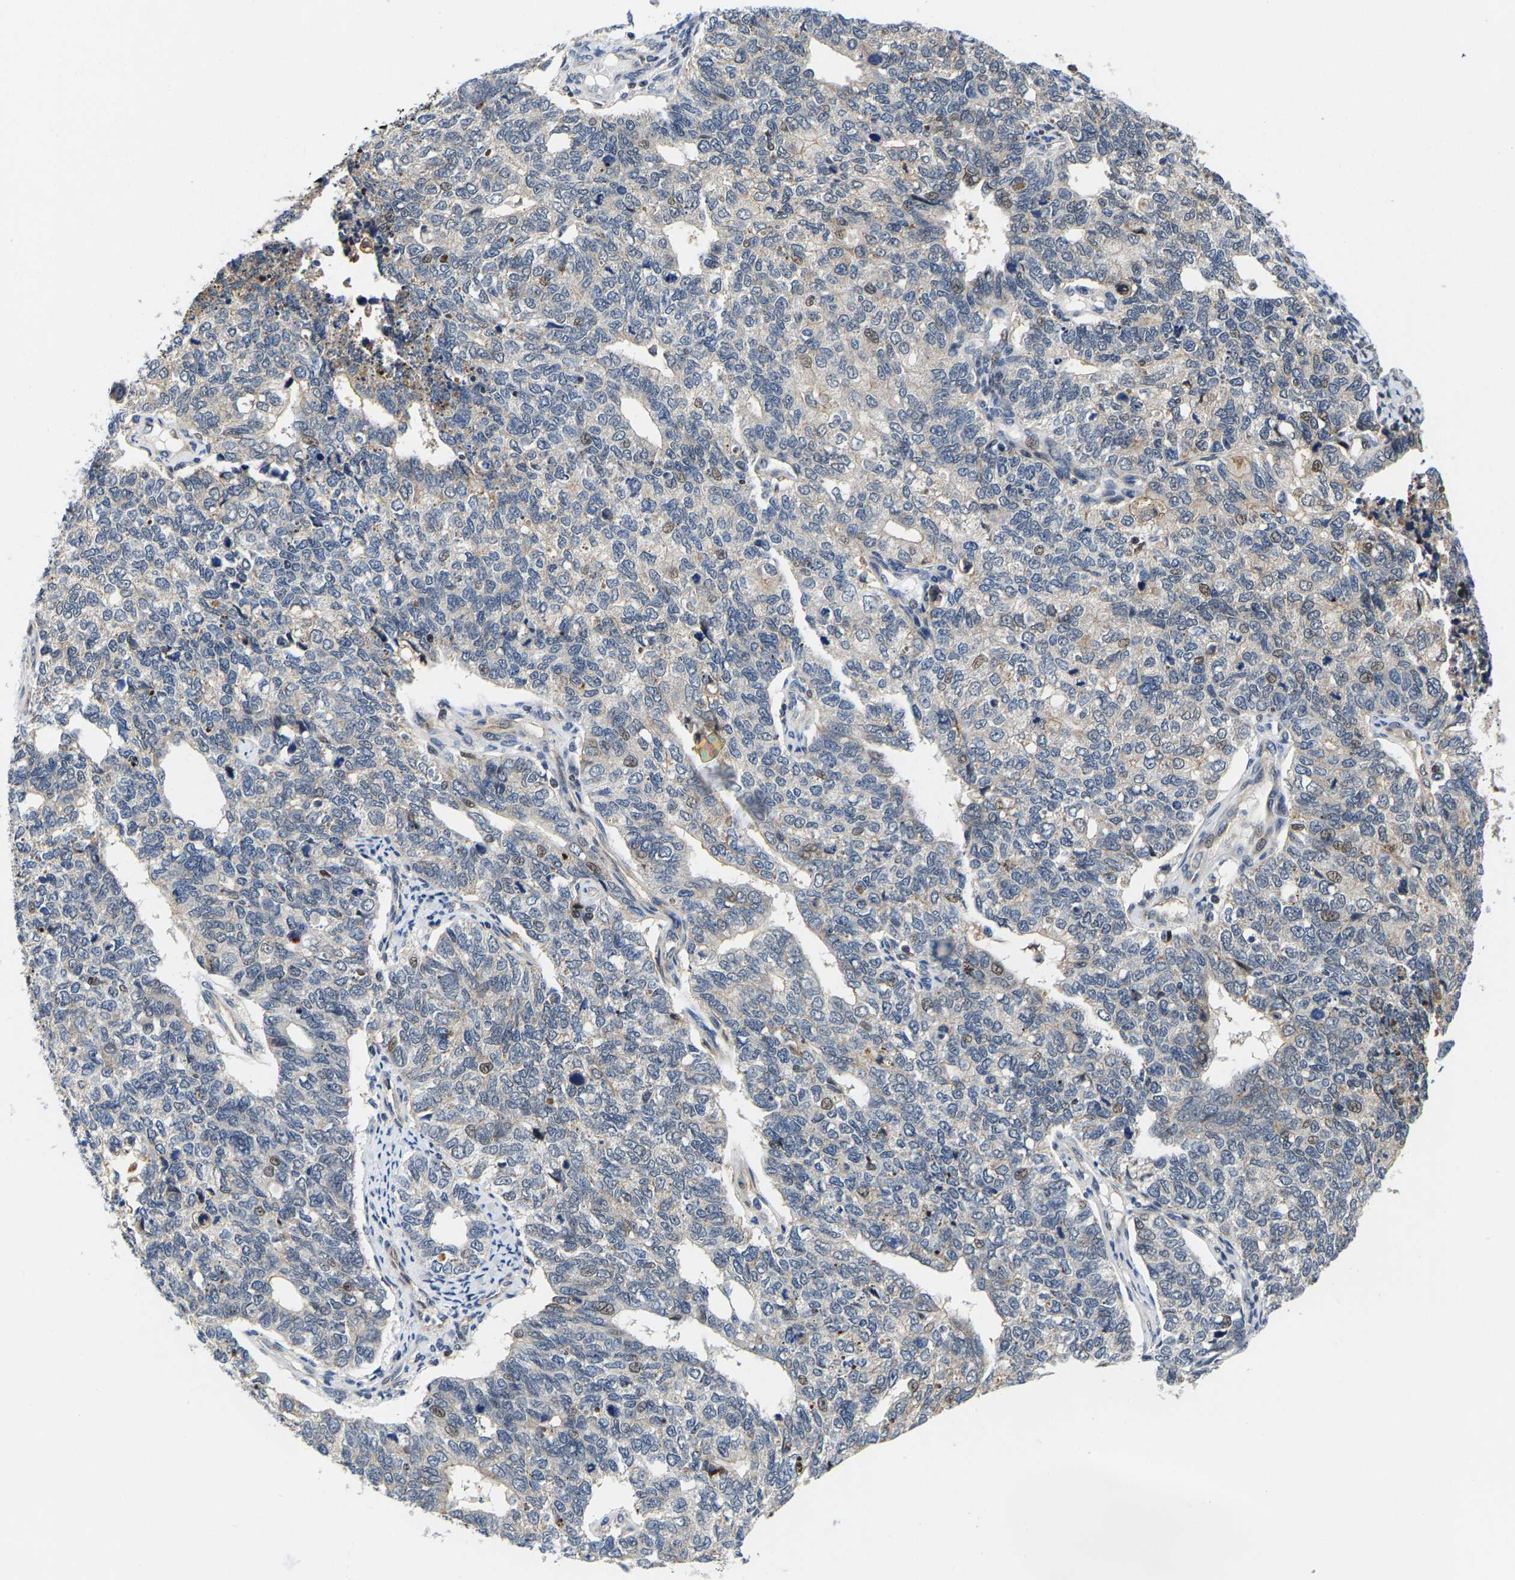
{"staining": {"intensity": "weak", "quantity": "<25%", "location": "nuclear"}, "tissue": "cervical cancer", "cell_type": "Tumor cells", "image_type": "cancer", "snomed": [{"axis": "morphology", "description": "Squamous cell carcinoma, NOS"}, {"axis": "topography", "description": "Cervix"}], "caption": "Protein analysis of cervical cancer (squamous cell carcinoma) demonstrates no significant expression in tumor cells. The staining was performed using DAB to visualize the protein expression in brown, while the nuclei were stained in blue with hematoxylin (Magnification: 20x).", "gene": "GTPBP10", "patient": {"sex": "female", "age": 63}}